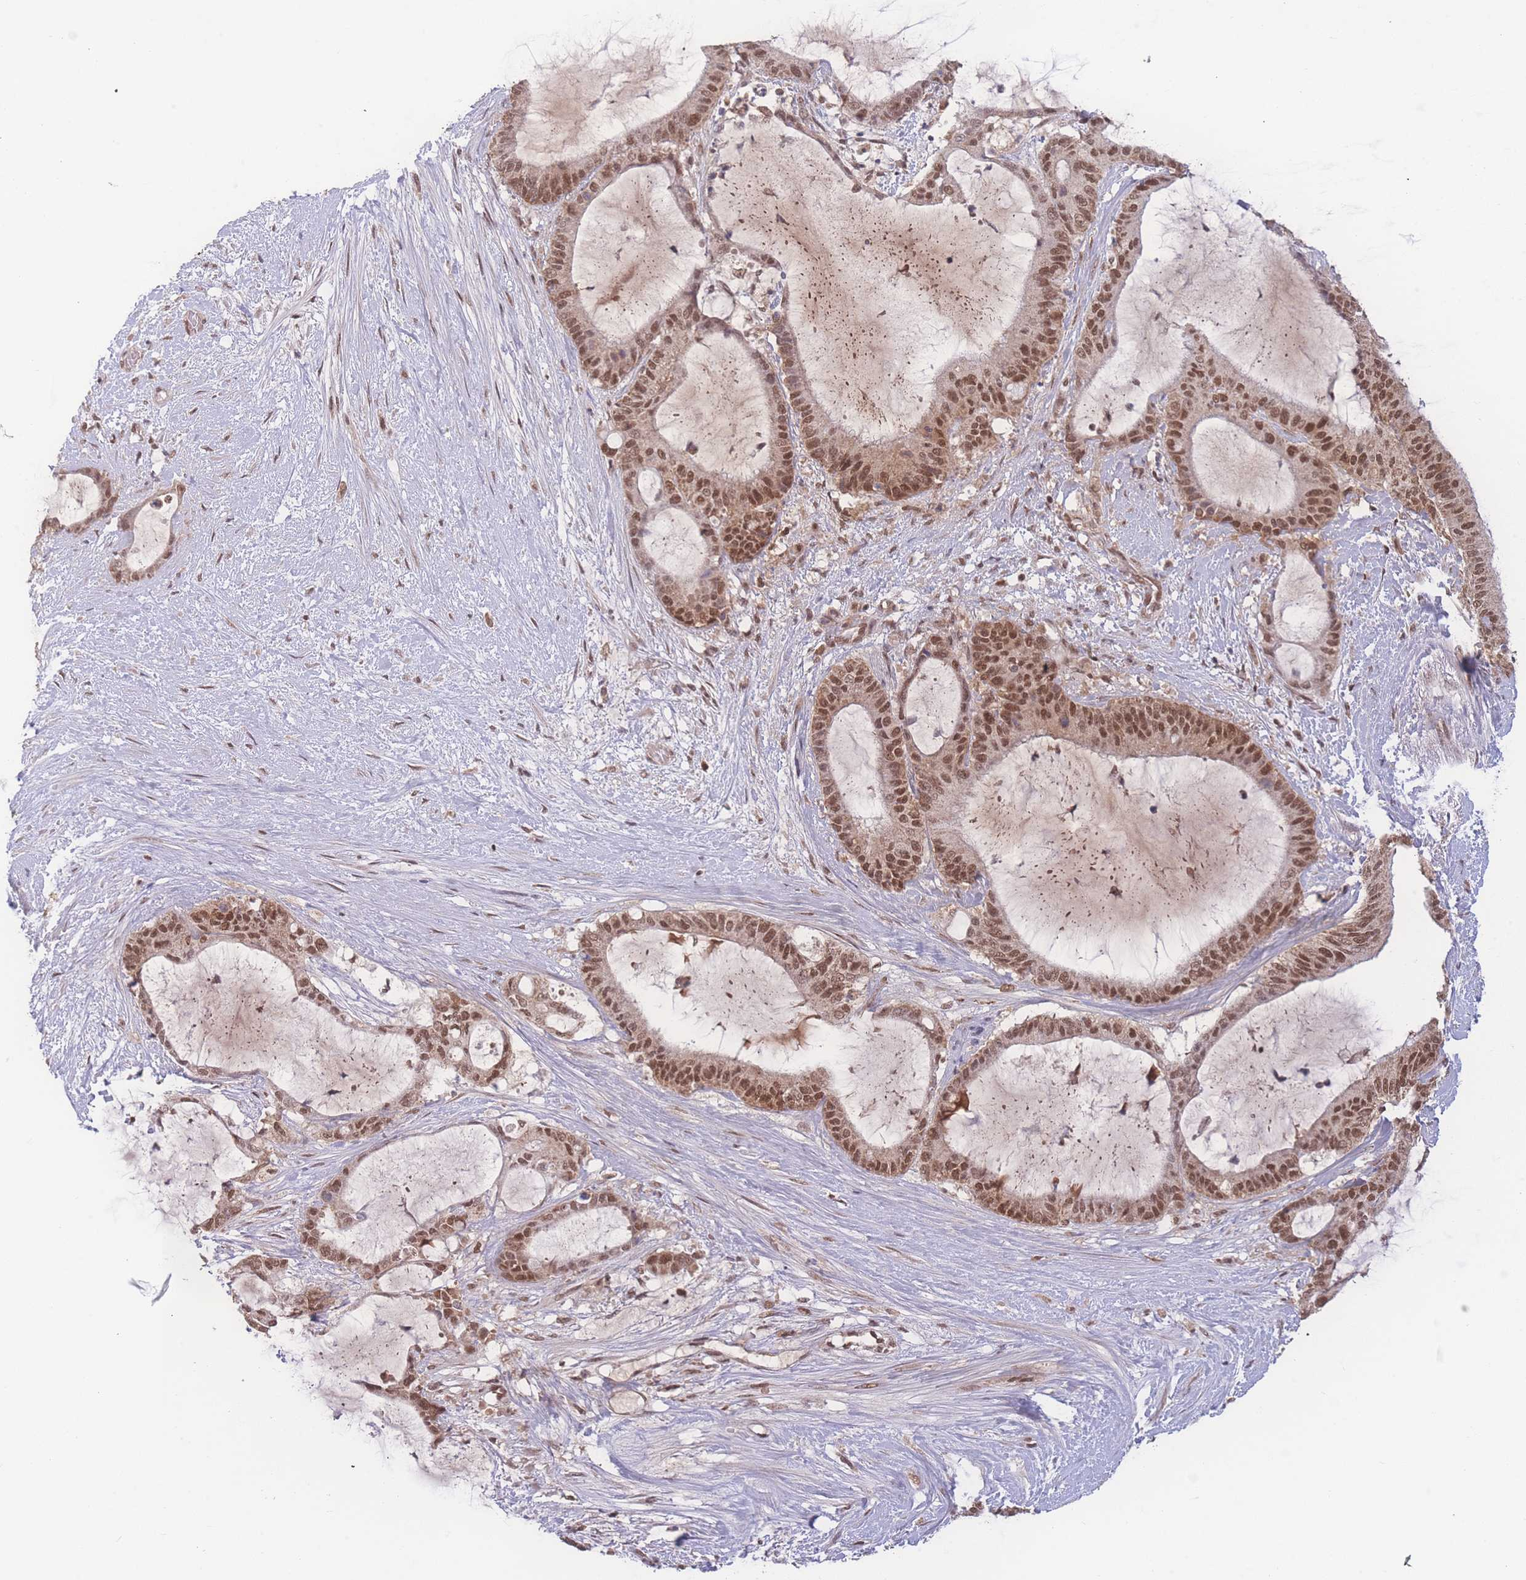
{"staining": {"intensity": "moderate", "quantity": ">75%", "location": "nuclear"}, "tissue": "liver cancer", "cell_type": "Tumor cells", "image_type": "cancer", "snomed": [{"axis": "morphology", "description": "Normal tissue, NOS"}, {"axis": "morphology", "description": "Cholangiocarcinoma"}, {"axis": "topography", "description": "Liver"}, {"axis": "topography", "description": "Peripheral nerve tissue"}], "caption": "Immunohistochemistry histopathology image of neoplastic tissue: cholangiocarcinoma (liver) stained using immunohistochemistry shows medium levels of moderate protein expression localized specifically in the nuclear of tumor cells, appearing as a nuclear brown color.", "gene": "RAVER1", "patient": {"sex": "female", "age": 73}}